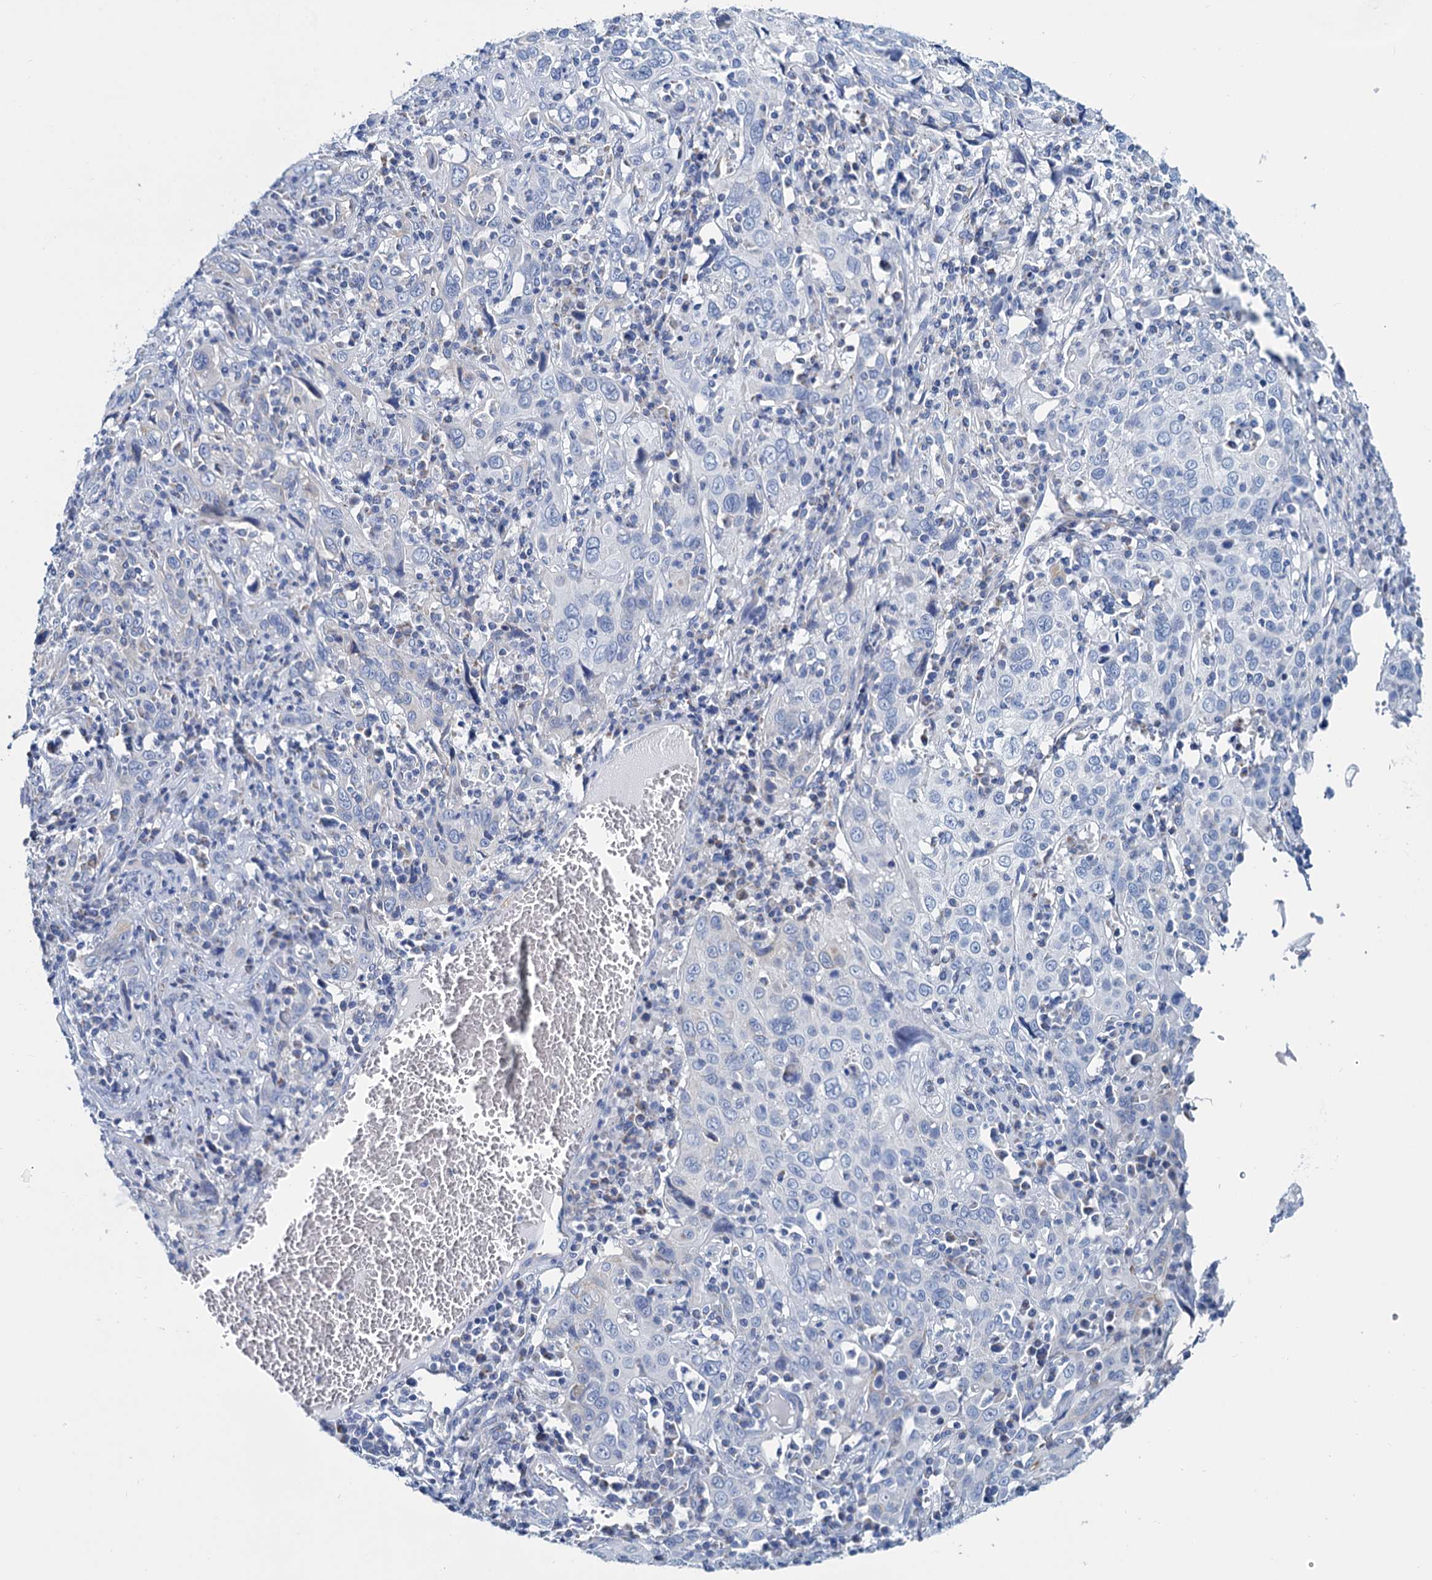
{"staining": {"intensity": "negative", "quantity": "none", "location": "none"}, "tissue": "cervical cancer", "cell_type": "Tumor cells", "image_type": "cancer", "snomed": [{"axis": "morphology", "description": "Squamous cell carcinoma, NOS"}, {"axis": "topography", "description": "Cervix"}], "caption": "IHC histopathology image of neoplastic tissue: cervical squamous cell carcinoma stained with DAB shows no significant protein expression in tumor cells.", "gene": "SLC1A3", "patient": {"sex": "female", "age": 46}}